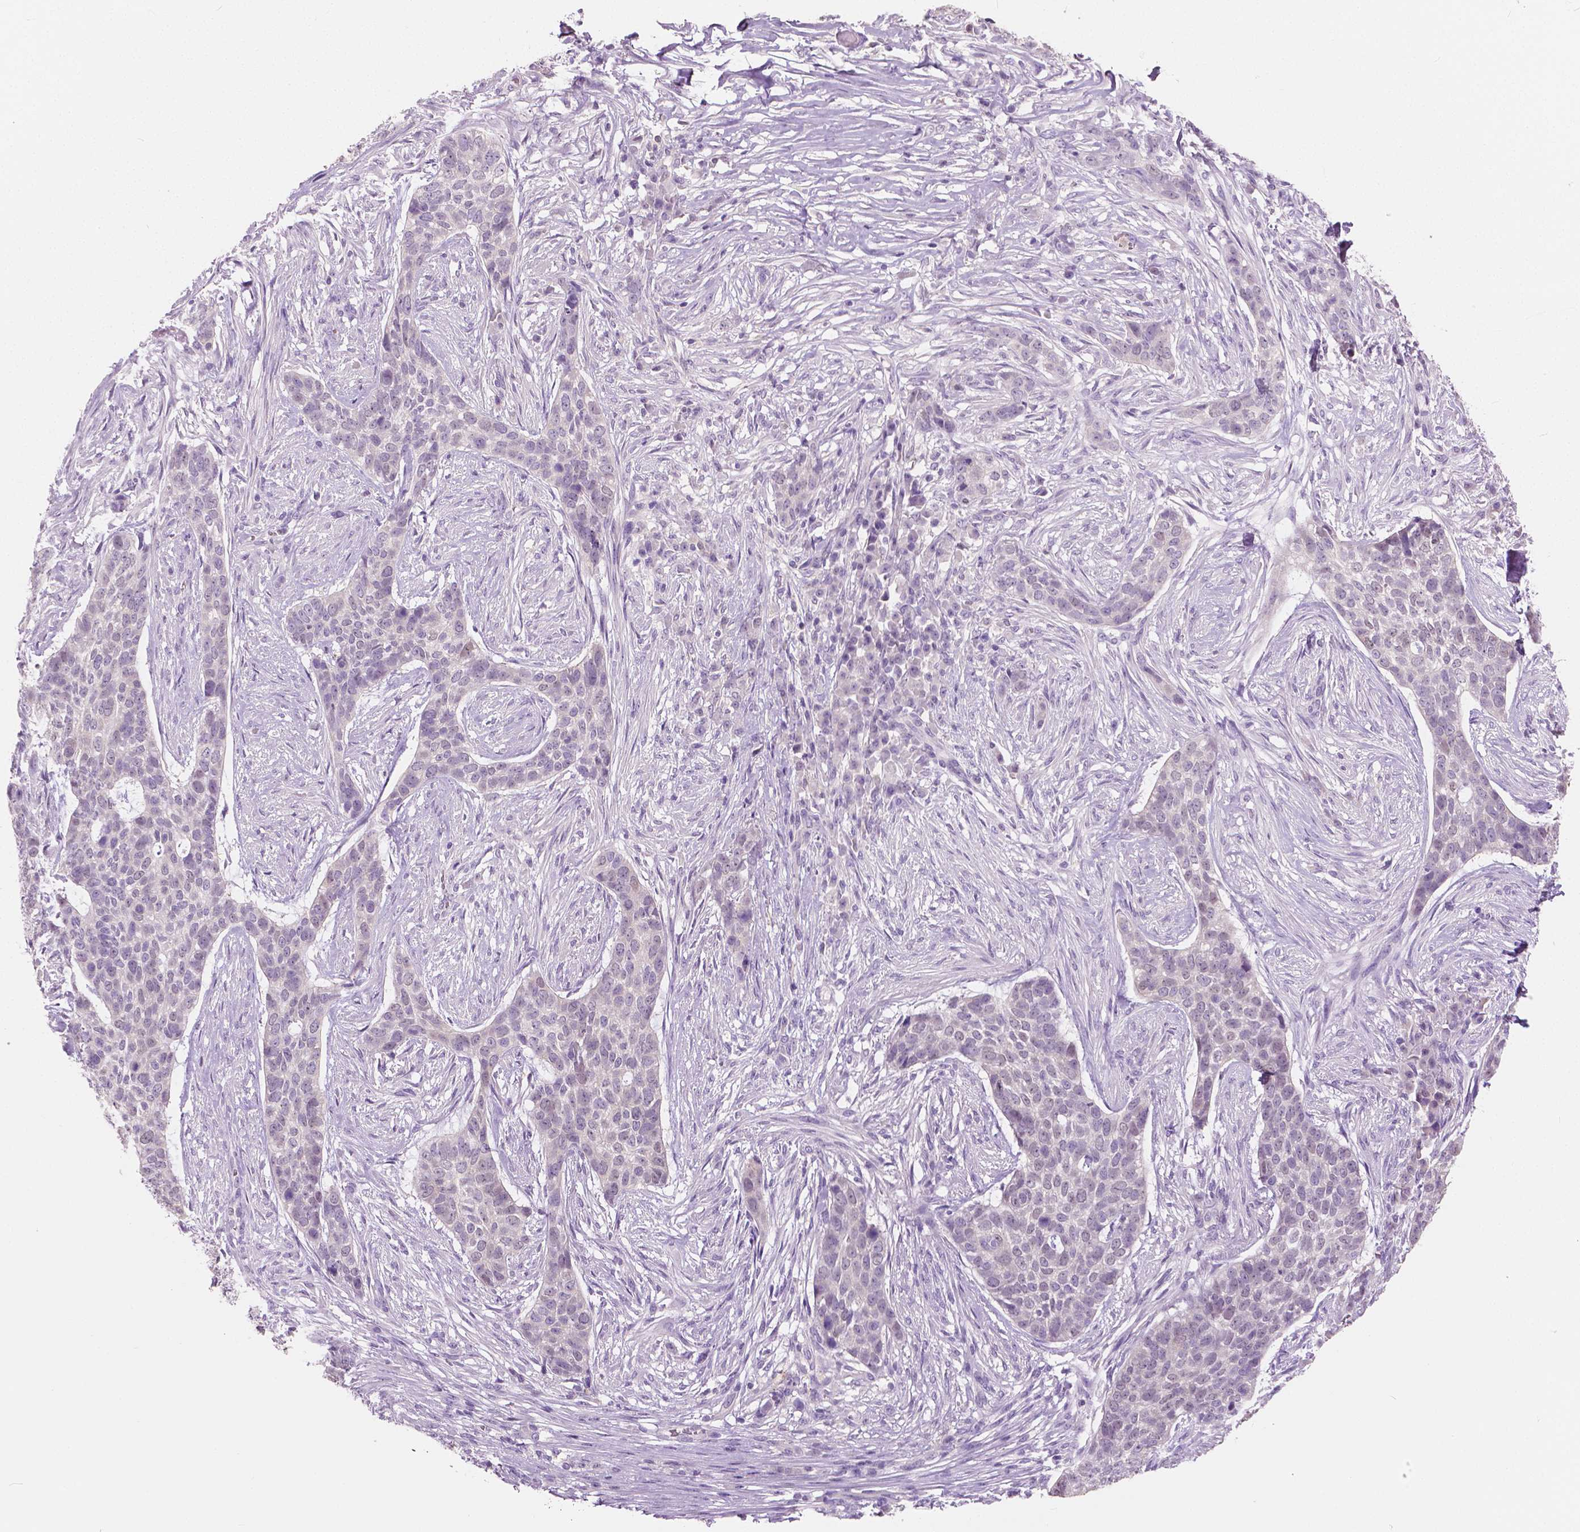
{"staining": {"intensity": "negative", "quantity": "none", "location": "none"}, "tissue": "skin cancer", "cell_type": "Tumor cells", "image_type": "cancer", "snomed": [{"axis": "morphology", "description": "Basal cell carcinoma"}, {"axis": "topography", "description": "Skin"}], "caption": "This image is of basal cell carcinoma (skin) stained with immunohistochemistry (IHC) to label a protein in brown with the nuclei are counter-stained blue. There is no staining in tumor cells.", "gene": "TKFC", "patient": {"sex": "female", "age": 69}}